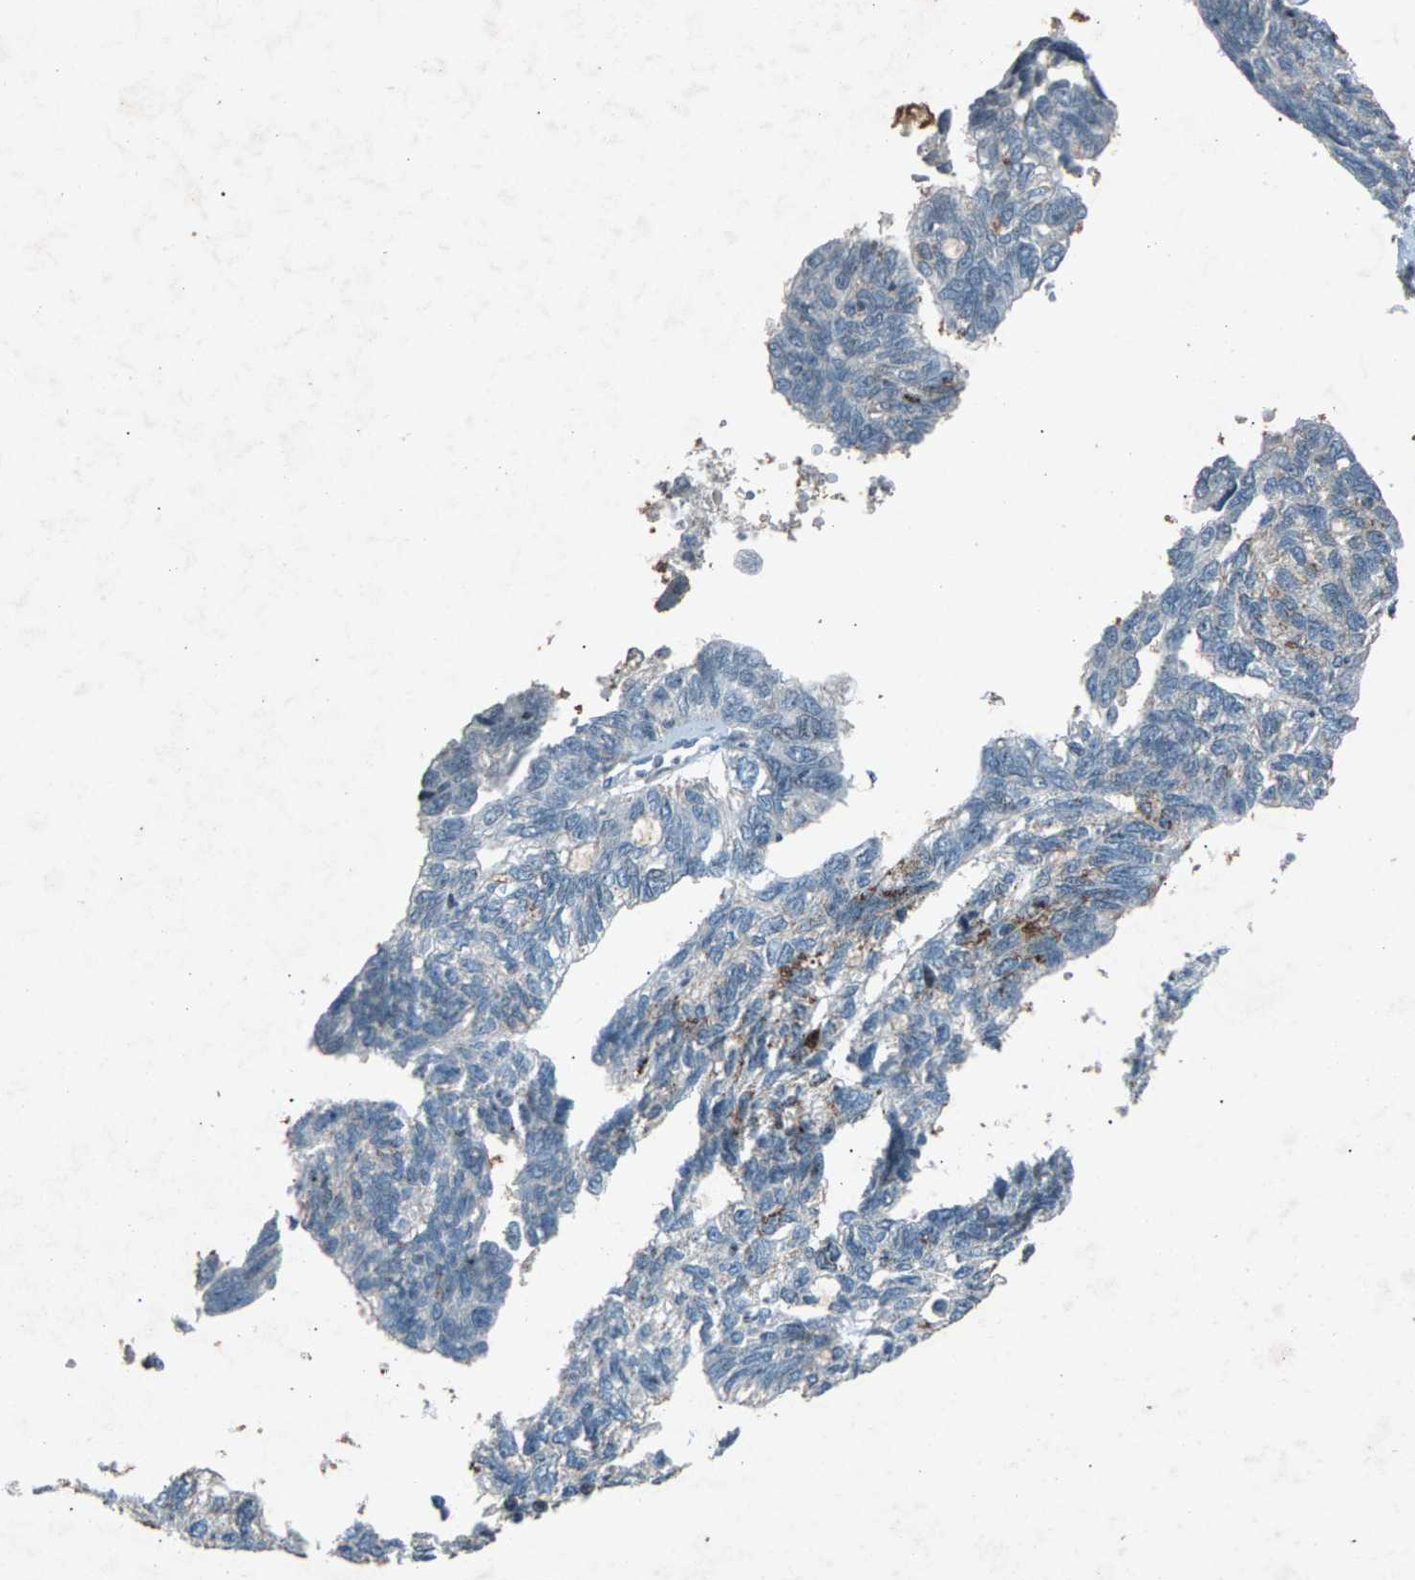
{"staining": {"intensity": "negative", "quantity": "none", "location": "none"}, "tissue": "ovarian cancer", "cell_type": "Tumor cells", "image_type": "cancer", "snomed": [{"axis": "morphology", "description": "Cystadenocarcinoma, serous, NOS"}, {"axis": "topography", "description": "Ovary"}], "caption": "Image shows no protein staining in tumor cells of ovarian cancer (serous cystadenocarcinoma) tissue.", "gene": "ZPR1", "patient": {"sex": "female", "age": 79}}